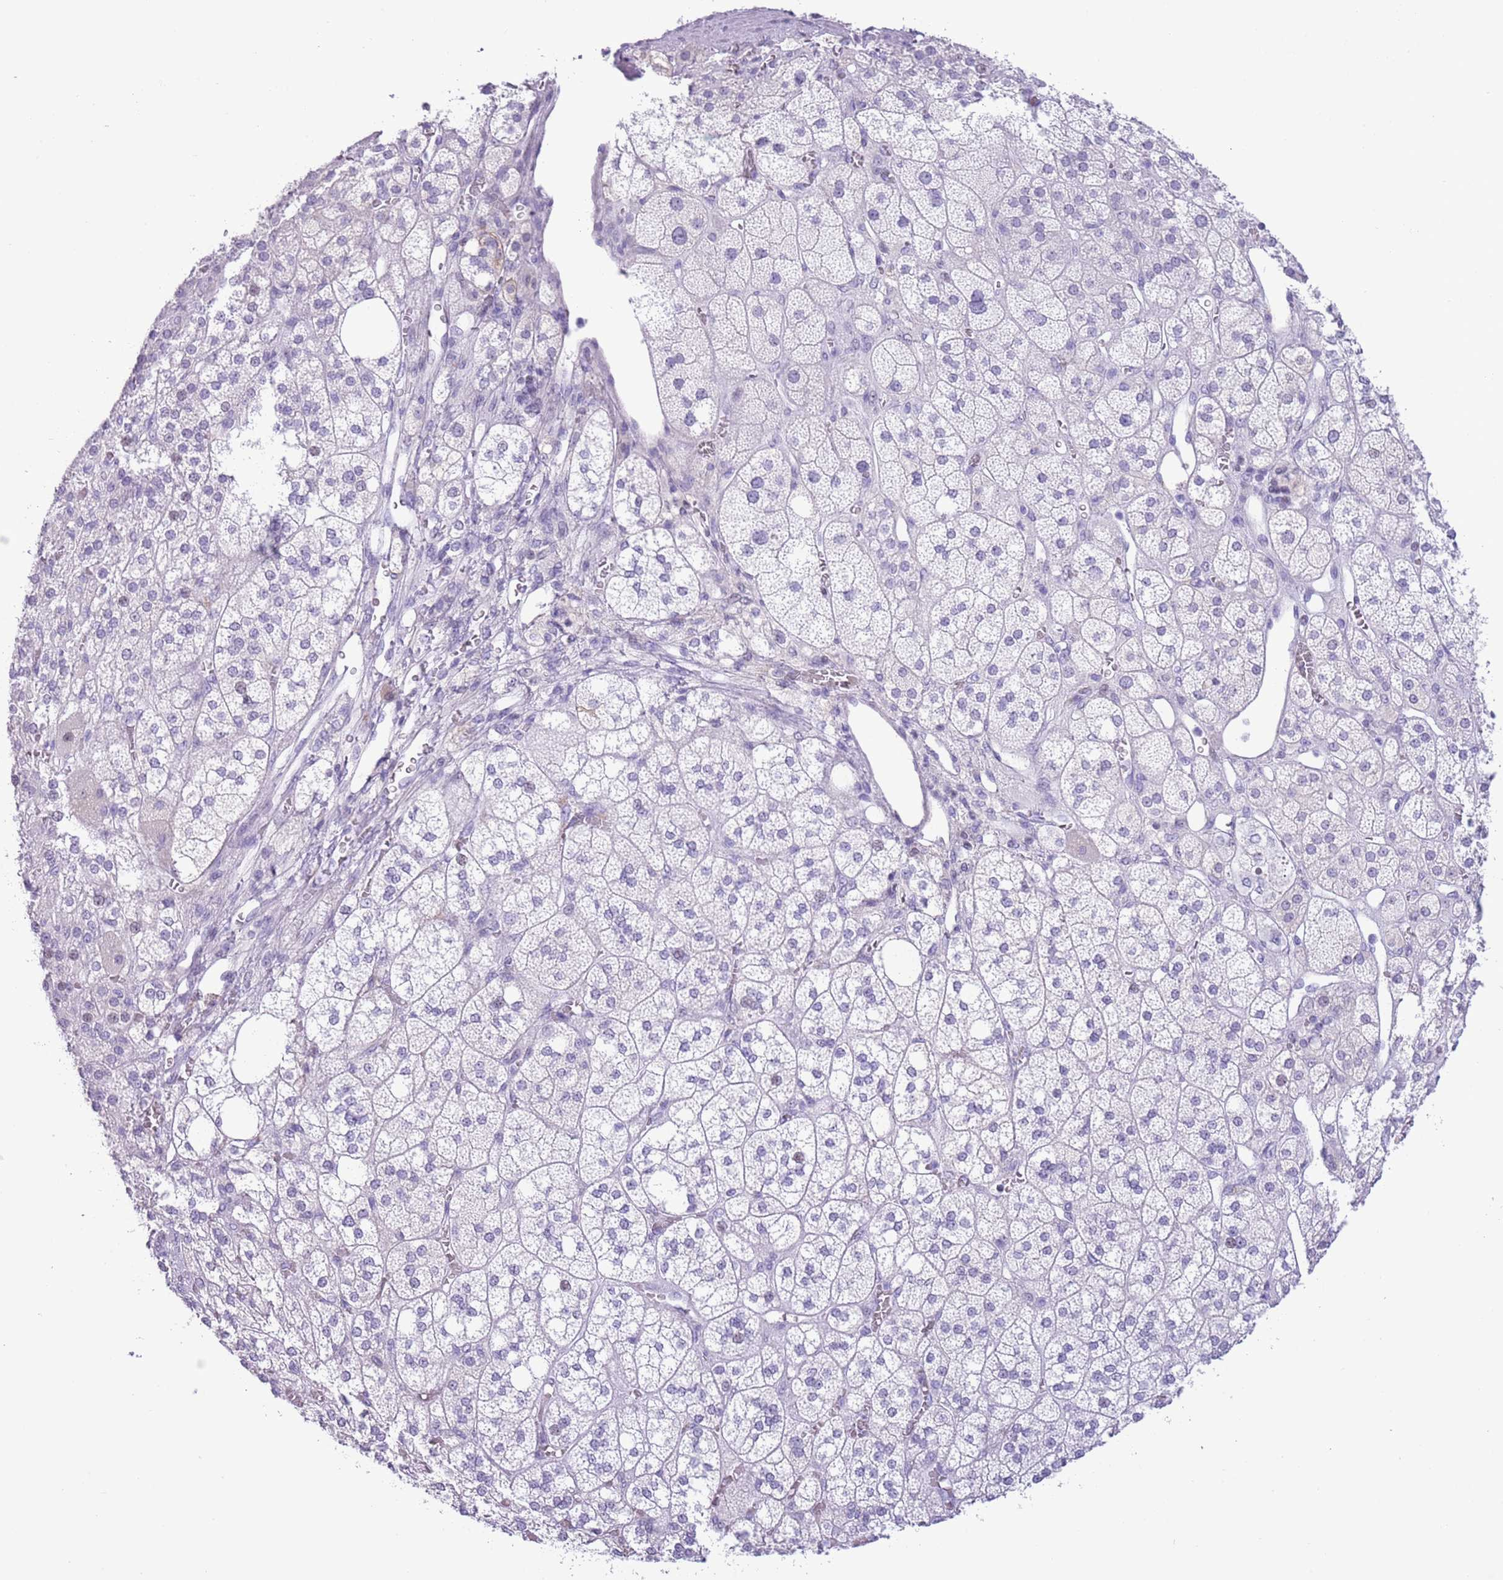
{"staining": {"intensity": "negative", "quantity": "none", "location": "none"}, "tissue": "adrenal gland", "cell_type": "Glandular cells", "image_type": "normal", "snomed": [{"axis": "morphology", "description": "Normal tissue, NOS"}, {"axis": "topography", "description": "Adrenal gland"}], "caption": "IHC micrograph of unremarkable adrenal gland: human adrenal gland stained with DAB demonstrates no significant protein positivity in glandular cells. Nuclei are stained in blue.", "gene": "BCL11B", "patient": {"sex": "male", "age": 61}}